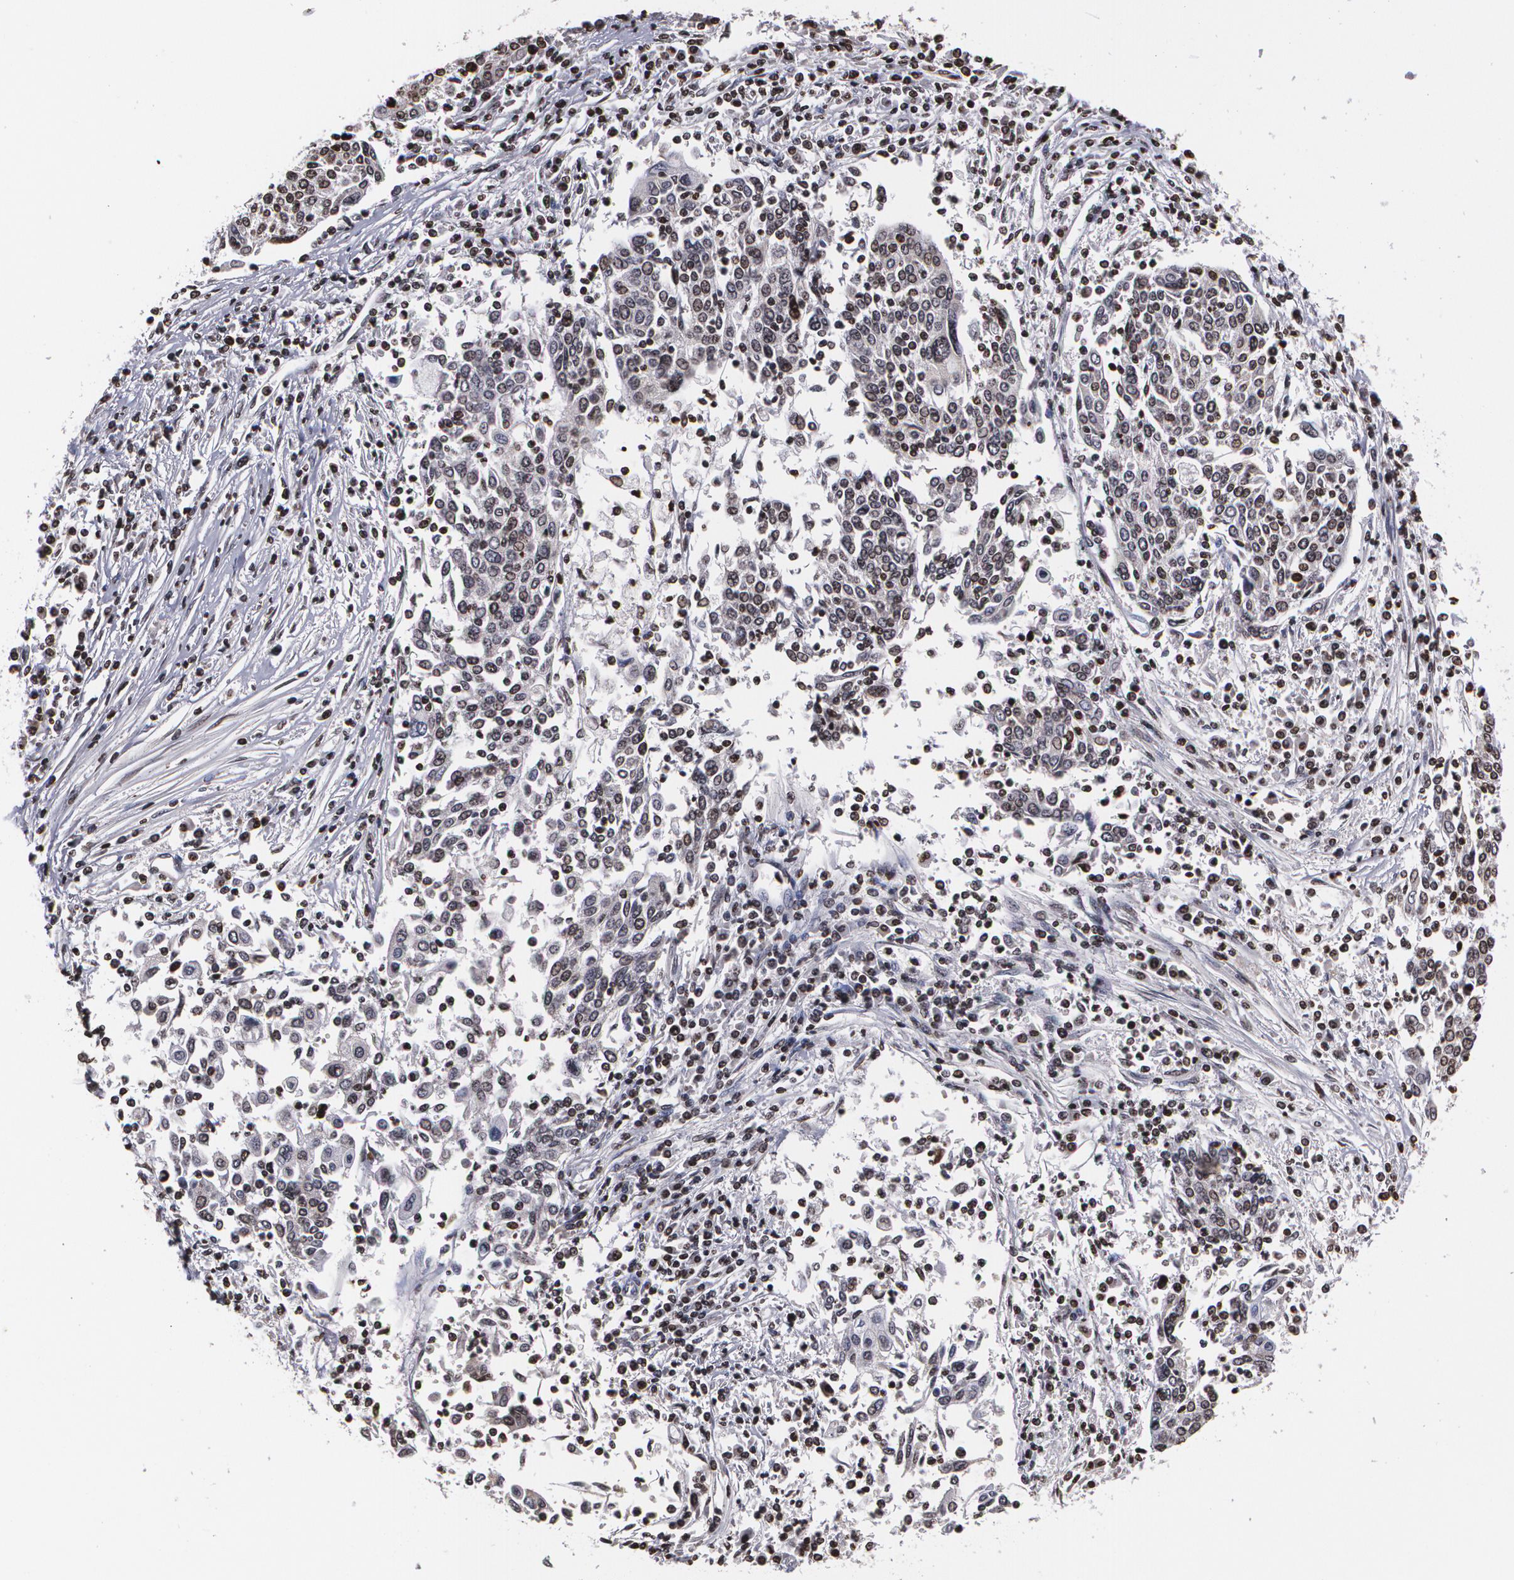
{"staining": {"intensity": "negative", "quantity": "none", "location": "none"}, "tissue": "cervical cancer", "cell_type": "Tumor cells", "image_type": "cancer", "snomed": [{"axis": "morphology", "description": "Squamous cell carcinoma, NOS"}, {"axis": "topography", "description": "Cervix"}], "caption": "Tumor cells are negative for protein expression in human squamous cell carcinoma (cervical).", "gene": "MVP", "patient": {"sex": "female", "age": 40}}